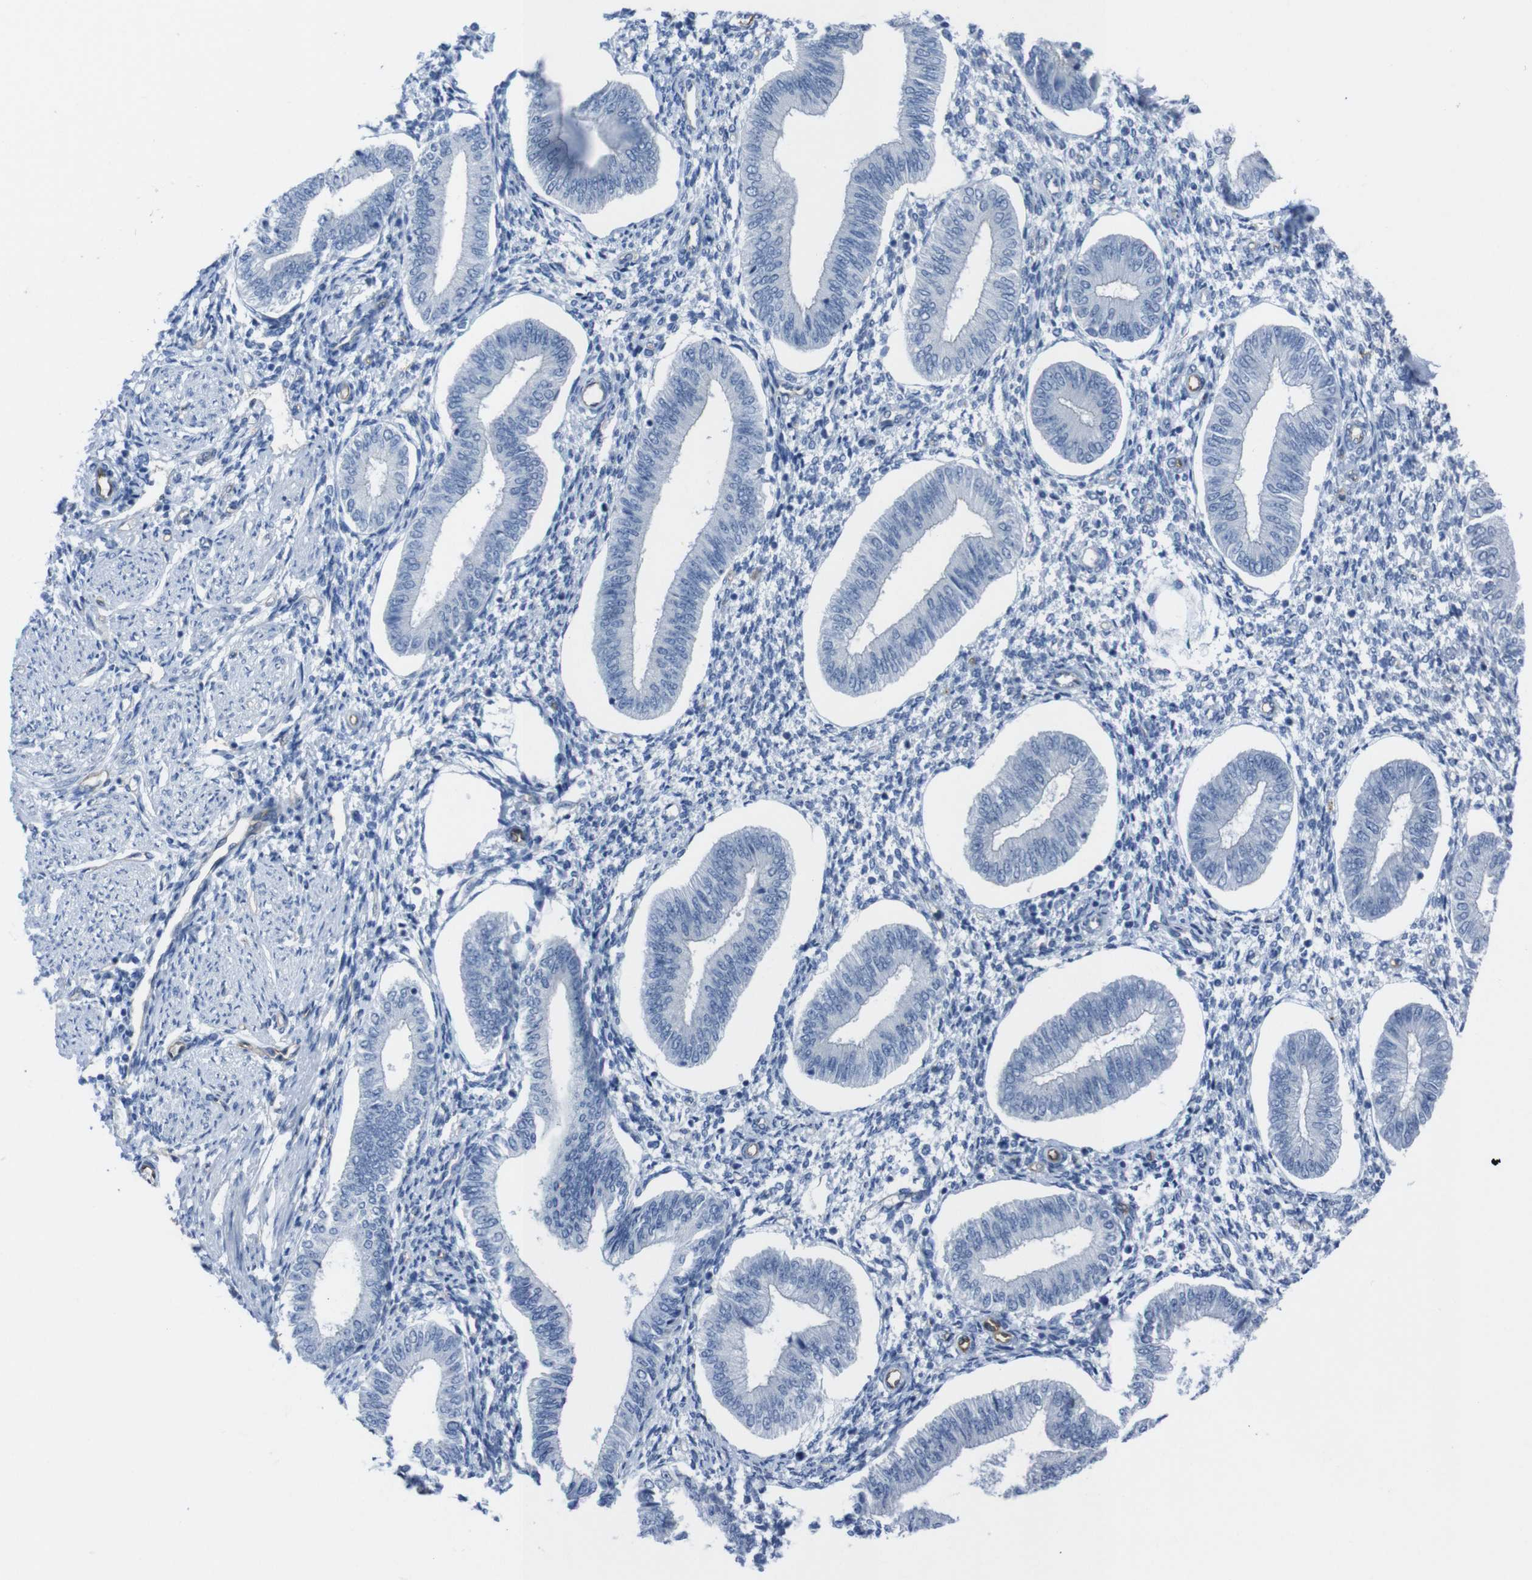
{"staining": {"intensity": "negative", "quantity": "none", "location": "none"}, "tissue": "endometrium", "cell_type": "Cells in endometrial stroma", "image_type": "normal", "snomed": [{"axis": "morphology", "description": "Normal tissue, NOS"}, {"axis": "topography", "description": "Endometrium"}], "caption": "Immunohistochemical staining of normal endometrium shows no significant positivity in cells in endometrial stroma. (DAB immunohistochemistry (IHC) with hematoxylin counter stain).", "gene": "HSPA12B", "patient": {"sex": "female", "age": 50}}